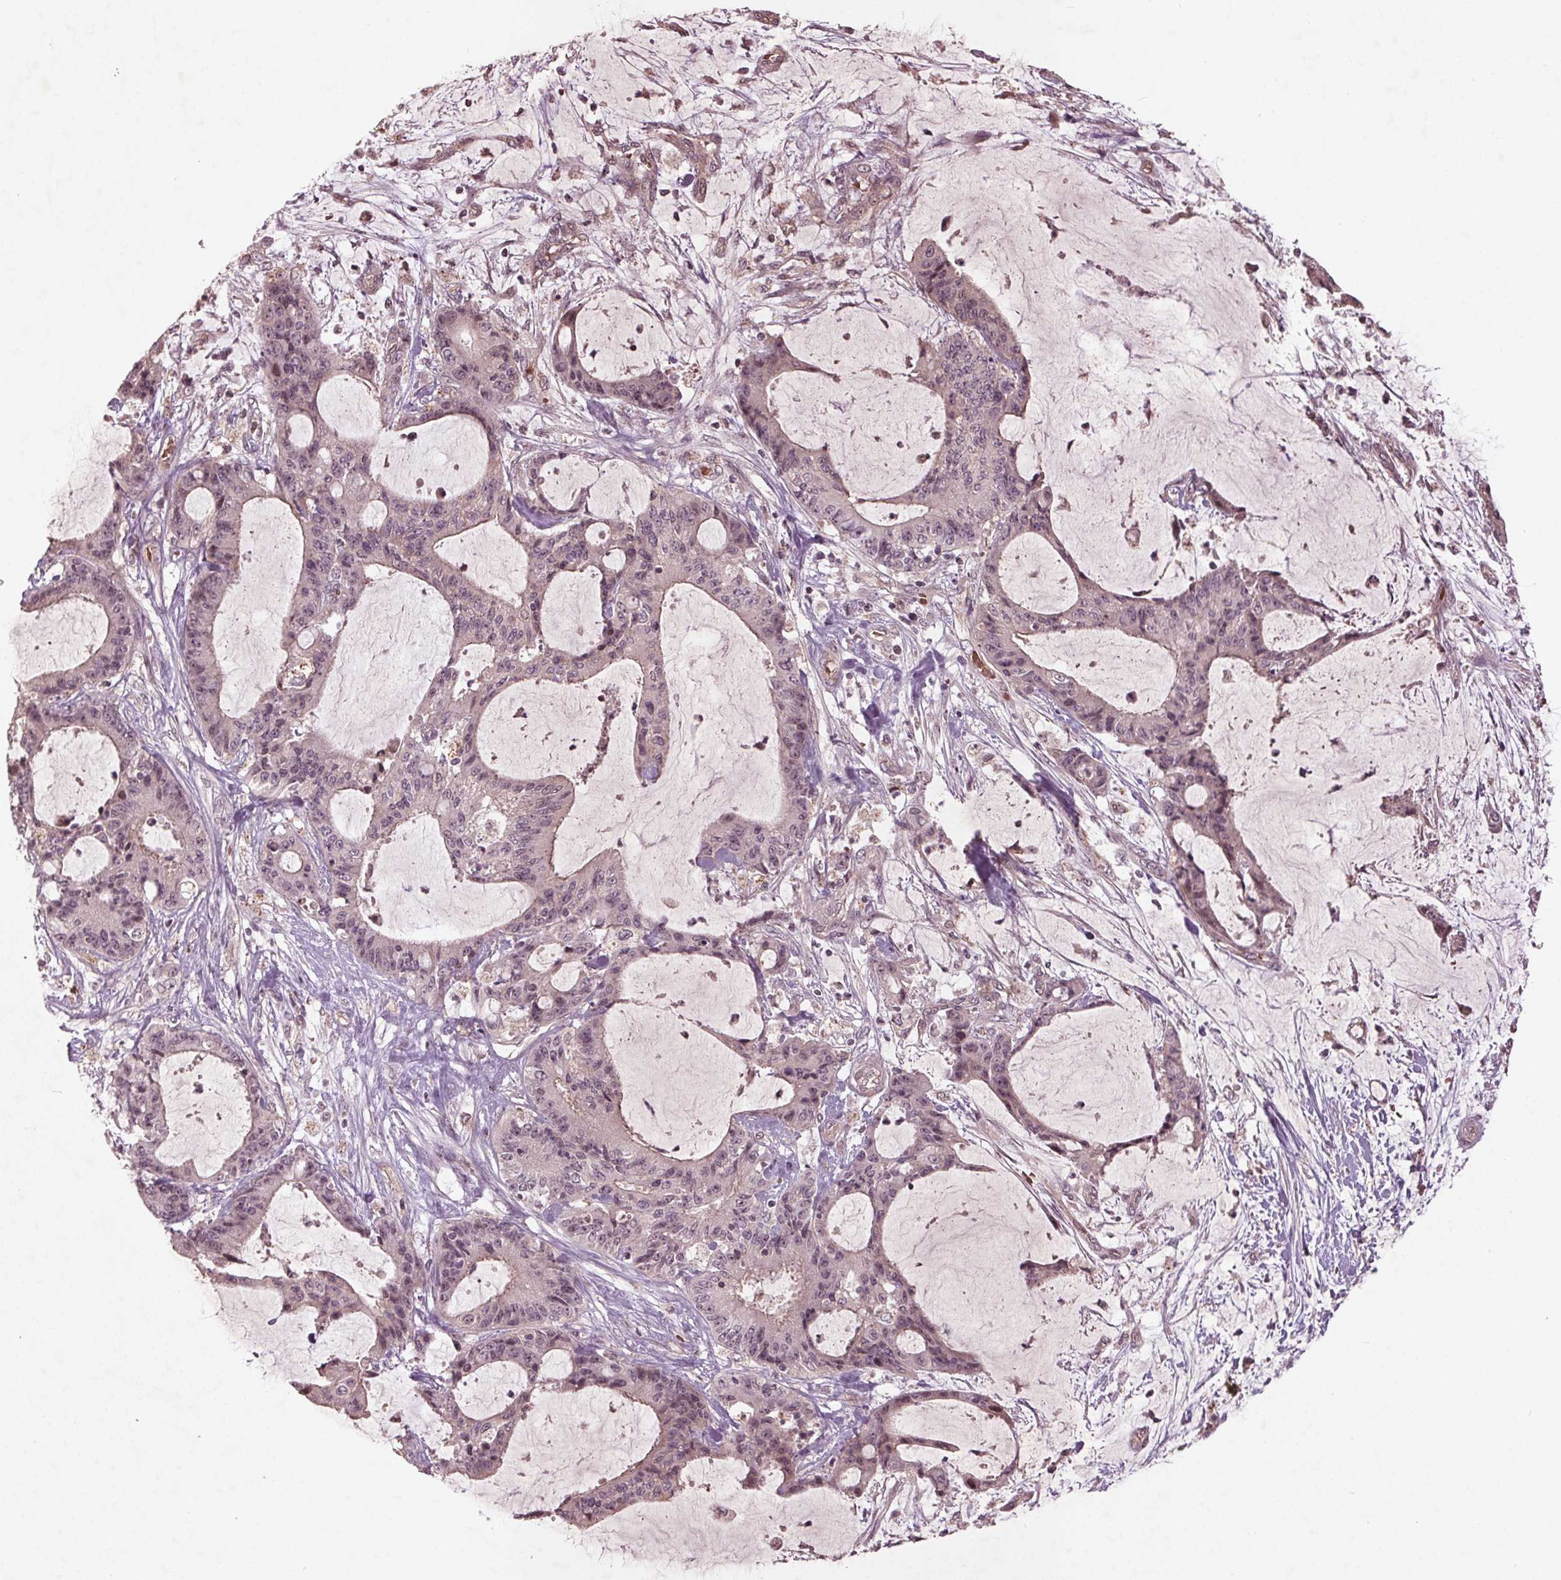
{"staining": {"intensity": "weak", "quantity": "<25%", "location": "nuclear"}, "tissue": "liver cancer", "cell_type": "Tumor cells", "image_type": "cancer", "snomed": [{"axis": "morphology", "description": "Cholangiocarcinoma"}, {"axis": "topography", "description": "Liver"}], "caption": "DAB immunohistochemical staining of human liver cancer (cholangiocarcinoma) displays no significant expression in tumor cells.", "gene": "CDKL4", "patient": {"sex": "female", "age": 73}}